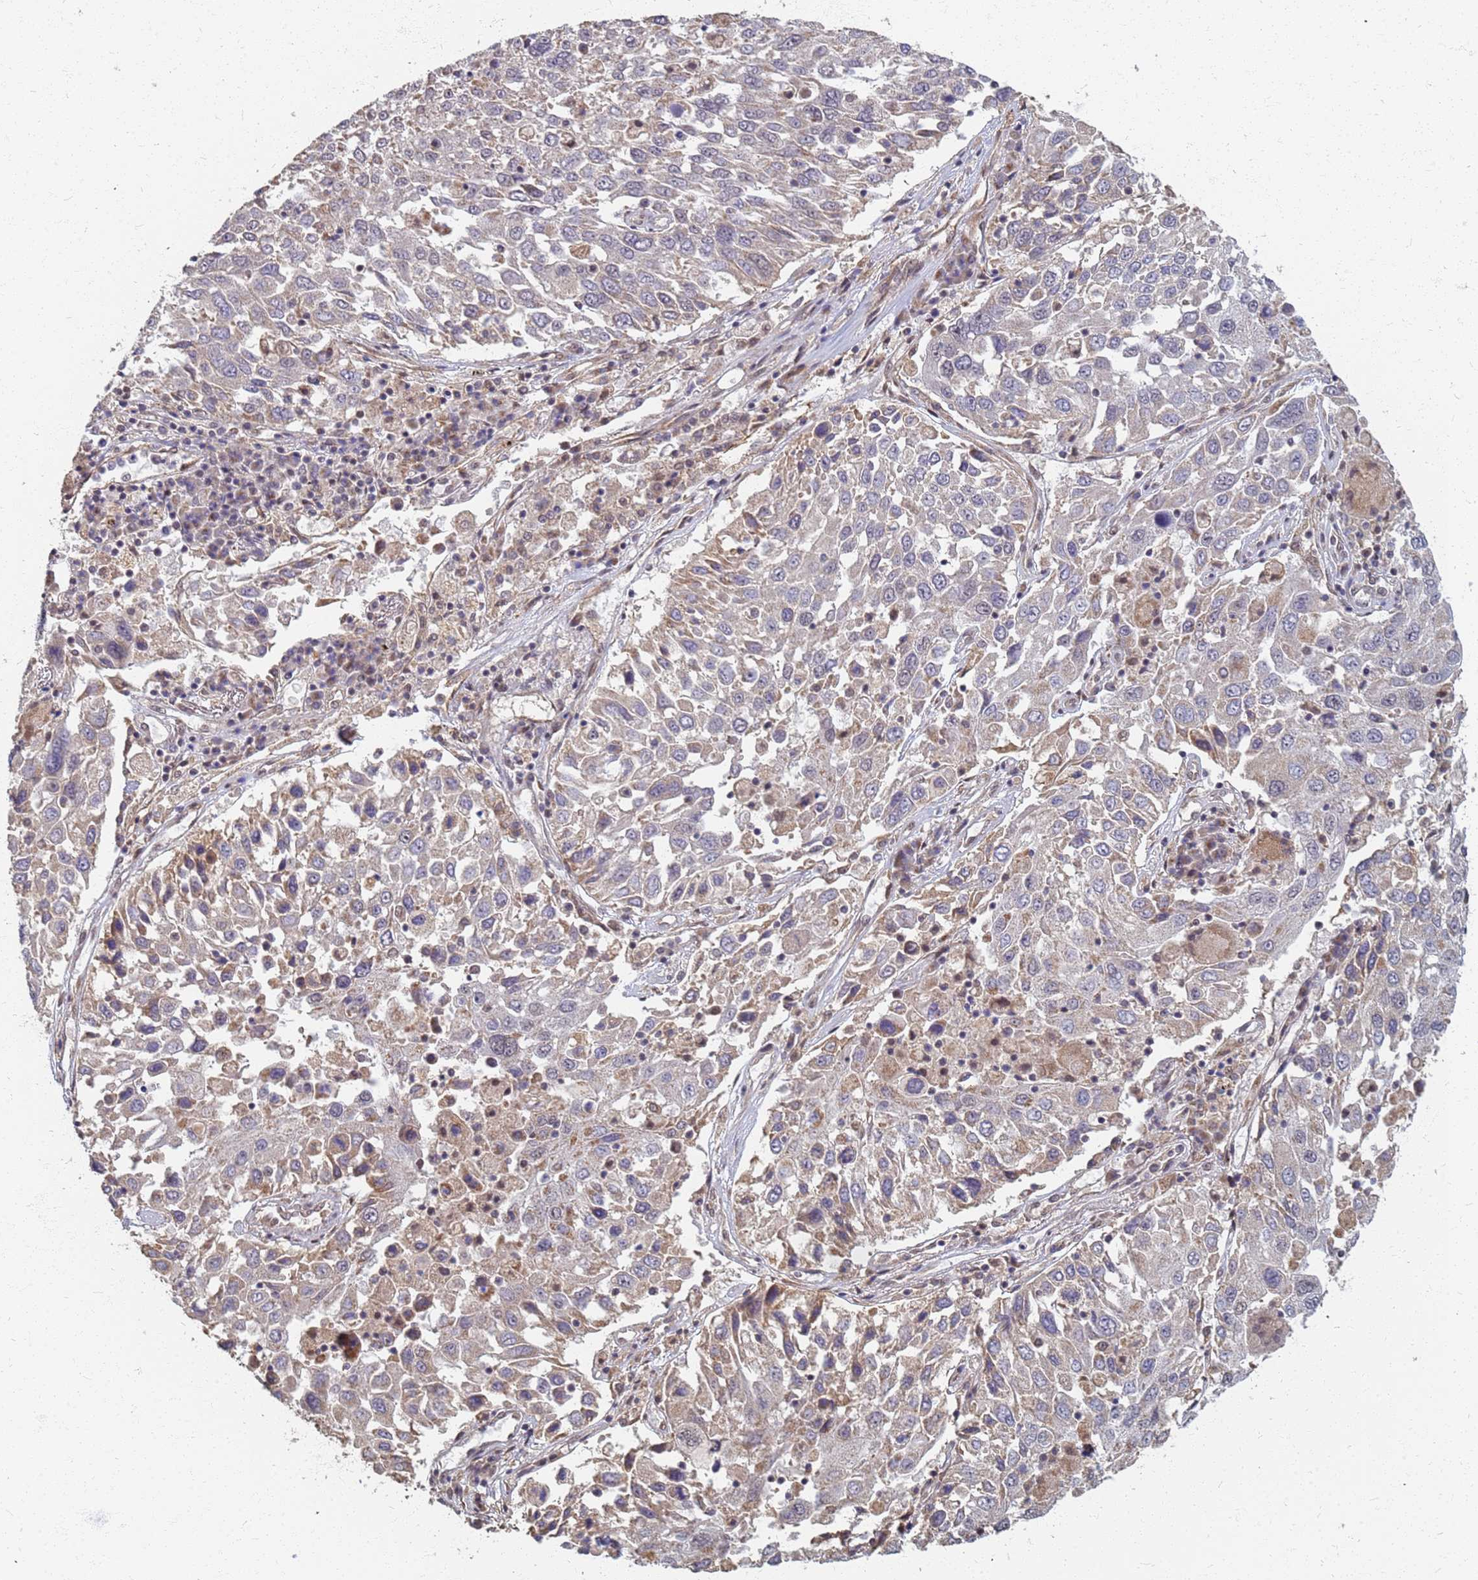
{"staining": {"intensity": "negative", "quantity": "none", "location": "none"}, "tissue": "lung cancer", "cell_type": "Tumor cells", "image_type": "cancer", "snomed": [{"axis": "morphology", "description": "Squamous cell carcinoma, NOS"}, {"axis": "topography", "description": "Lung"}], "caption": "An IHC photomicrograph of lung cancer is shown. There is no staining in tumor cells of lung cancer.", "gene": "ITGB4", "patient": {"sex": "male", "age": 65}}